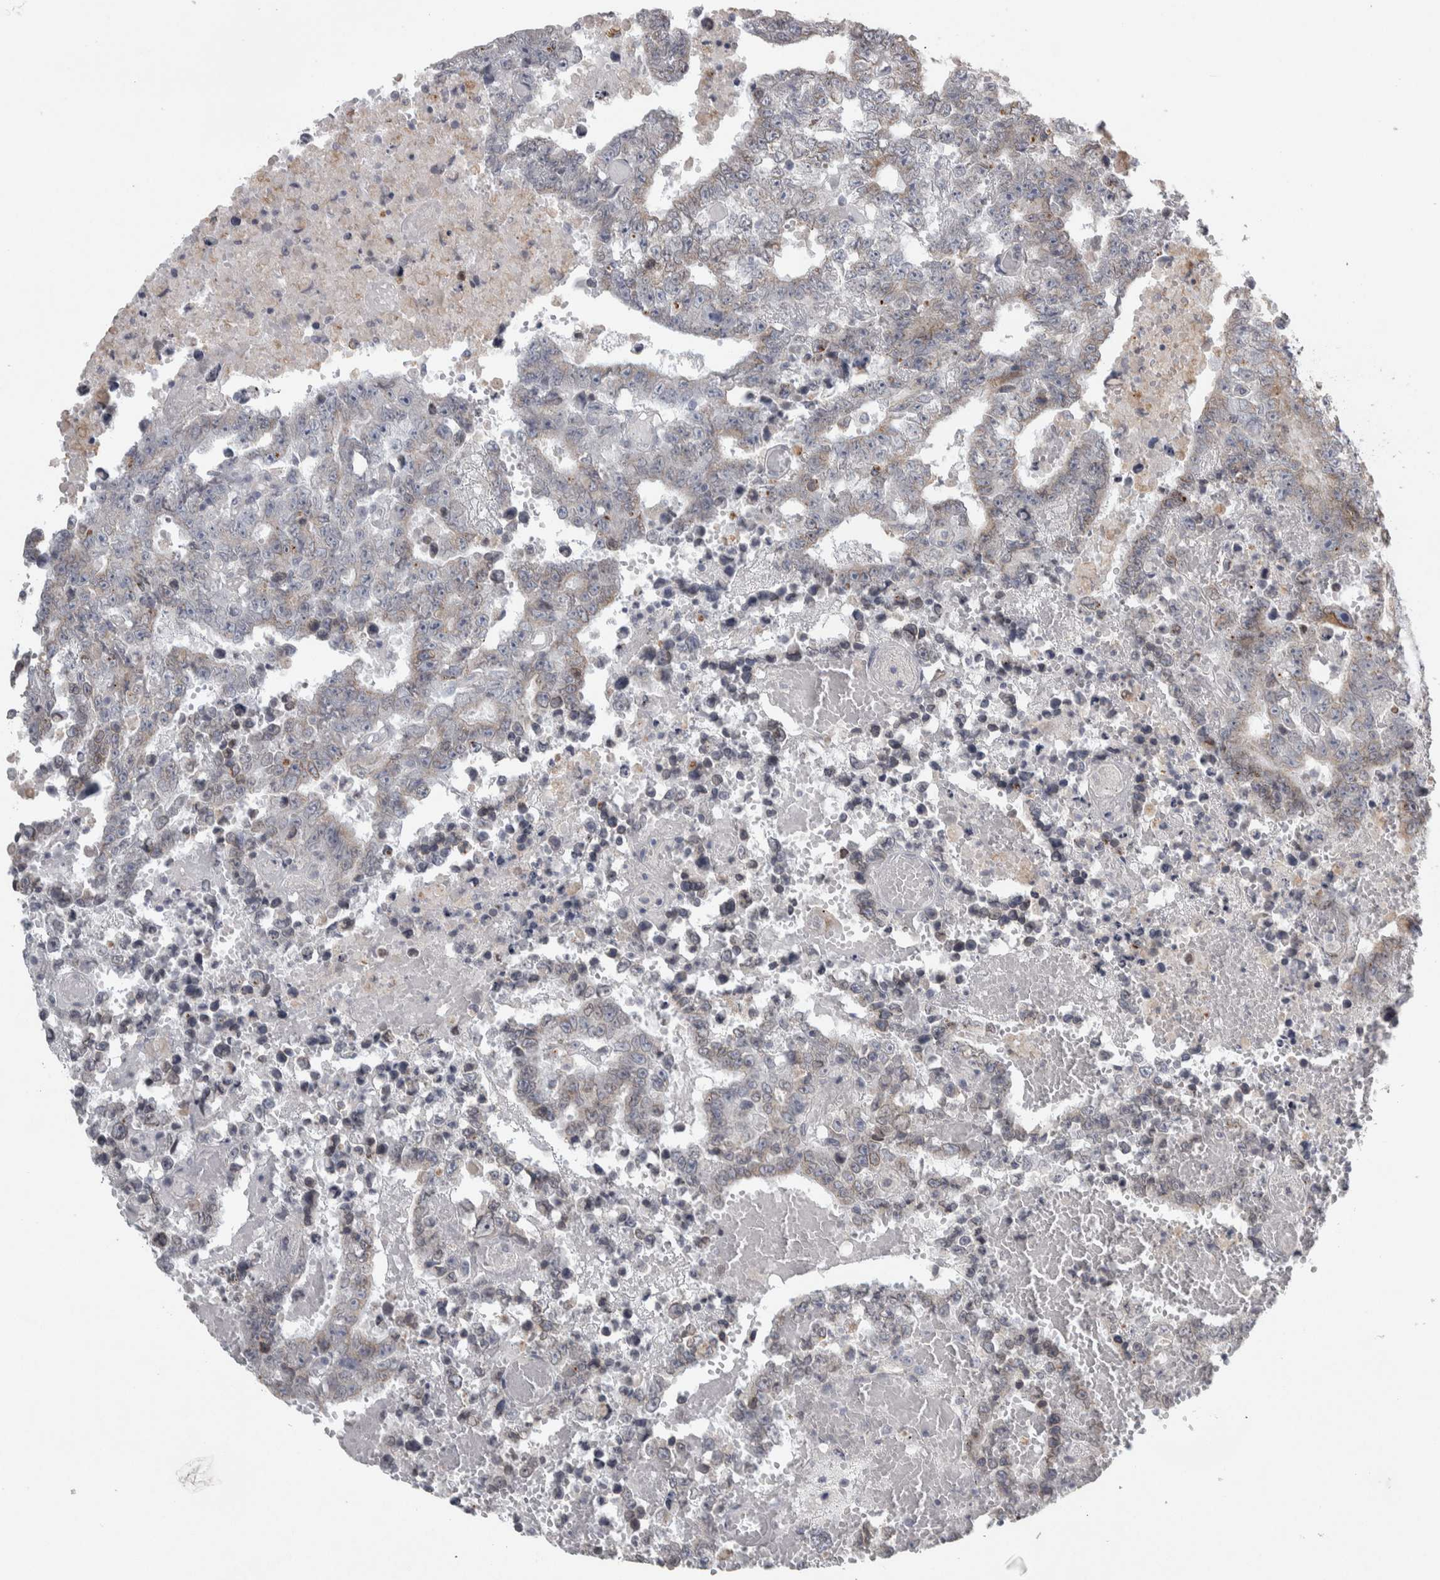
{"staining": {"intensity": "weak", "quantity": "<25%", "location": "cytoplasmic/membranous"}, "tissue": "testis cancer", "cell_type": "Tumor cells", "image_type": "cancer", "snomed": [{"axis": "morphology", "description": "Carcinoma, Embryonal, NOS"}, {"axis": "topography", "description": "Testis"}], "caption": "Micrograph shows no protein staining in tumor cells of testis cancer tissue. (DAB immunohistochemistry (IHC), high magnification).", "gene": "SIGMAR1", "patient": {"sex": "male", "age": 25}}